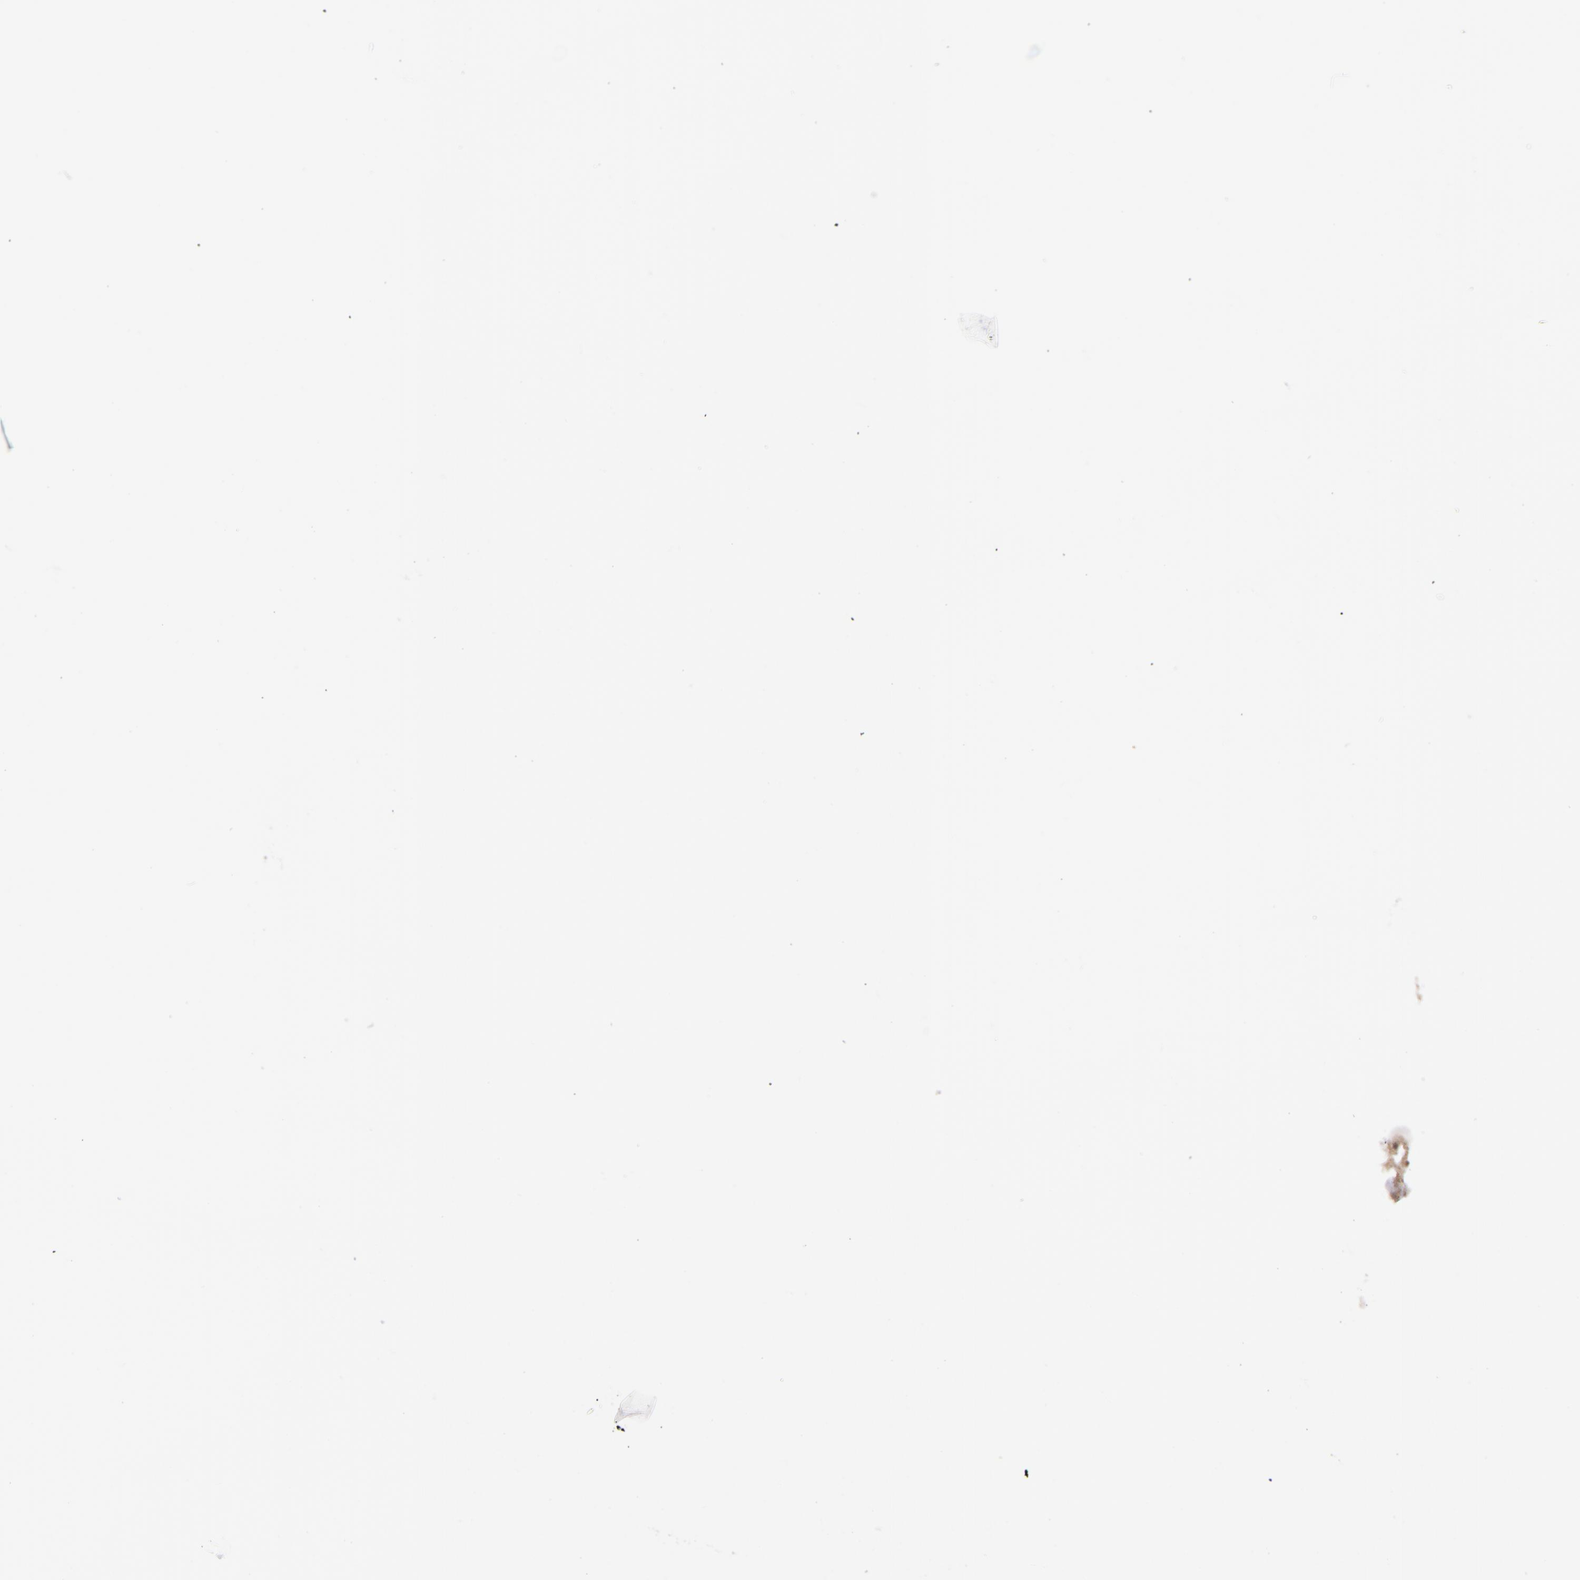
{"staining": {"intensity": "moderate", "quantity": "25%-75%", "location": "nuclear"}, "tissue": "cerebellum", "cell_type": "Cells in granular layer", "image_type": "normal", "snomed": [{"axis": "morphology", "description": "Normal tissue, NOS"}, {"axis": "topography", "description": "Cerebellum"}], "caption": "Immunohistochemical staining of normal cerebellum demonstrates 25%-75% levels of moderate nuclear protein staining in about 25%-75% of cells in granular layer.", "gene": "NCOR2", "patient": {"sex": "female", "age": 19}}